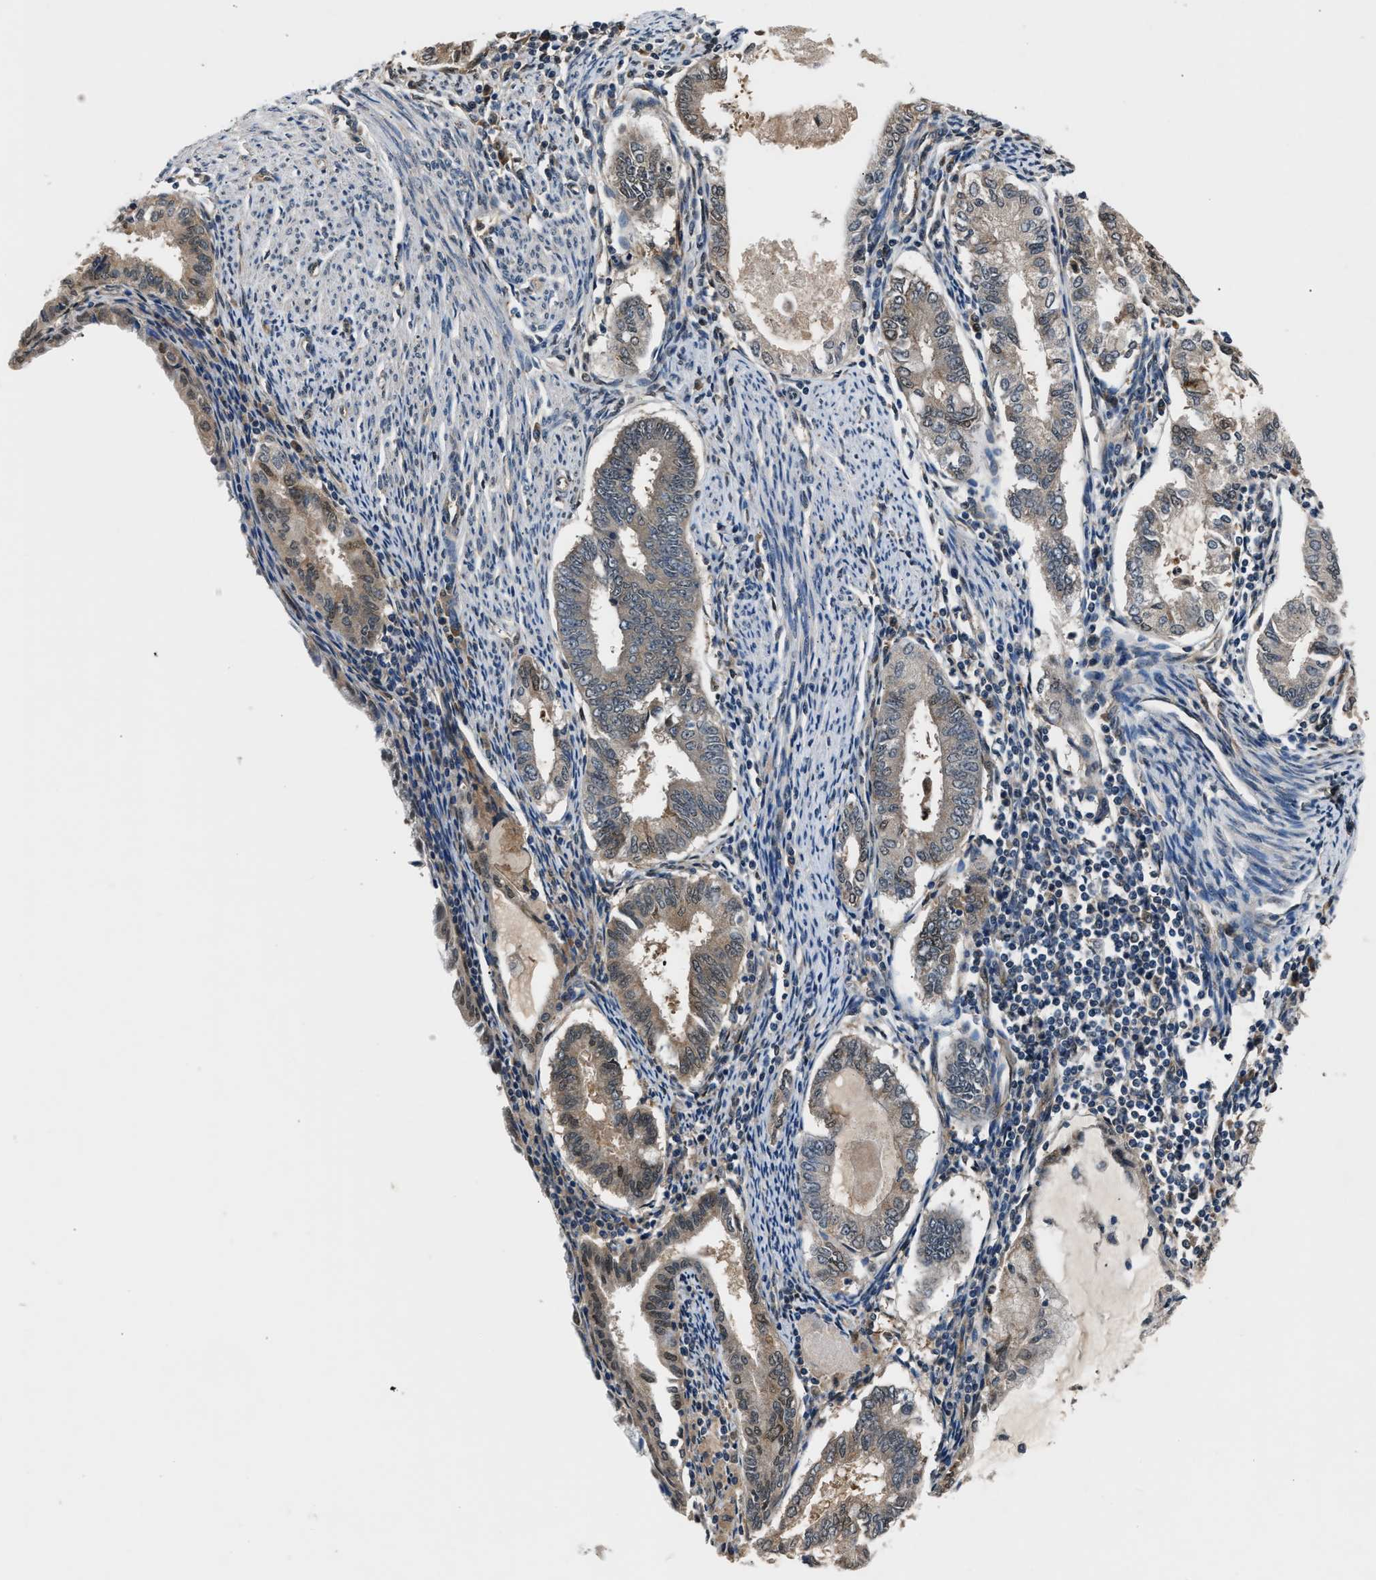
{"staining": {"intensity": "moderate", "quantity": ">75%", "location": "cytoplasmic/membranous"}, "tissue": "endometrial cancer", "cell_type": "Tumor cells", "image_type": "cancer", "snomed": [{"axis": "morphology", "description": "Adenocarcinoma, NOS"}, {"axis": "topography", "description": "Endometrium"}], "caption": "Endometrial cancer stained with a protein marker reveals moderate staining in tumor cells.", "gene": "TP53I3", "patient": {"sex": "female", "age": 86}}